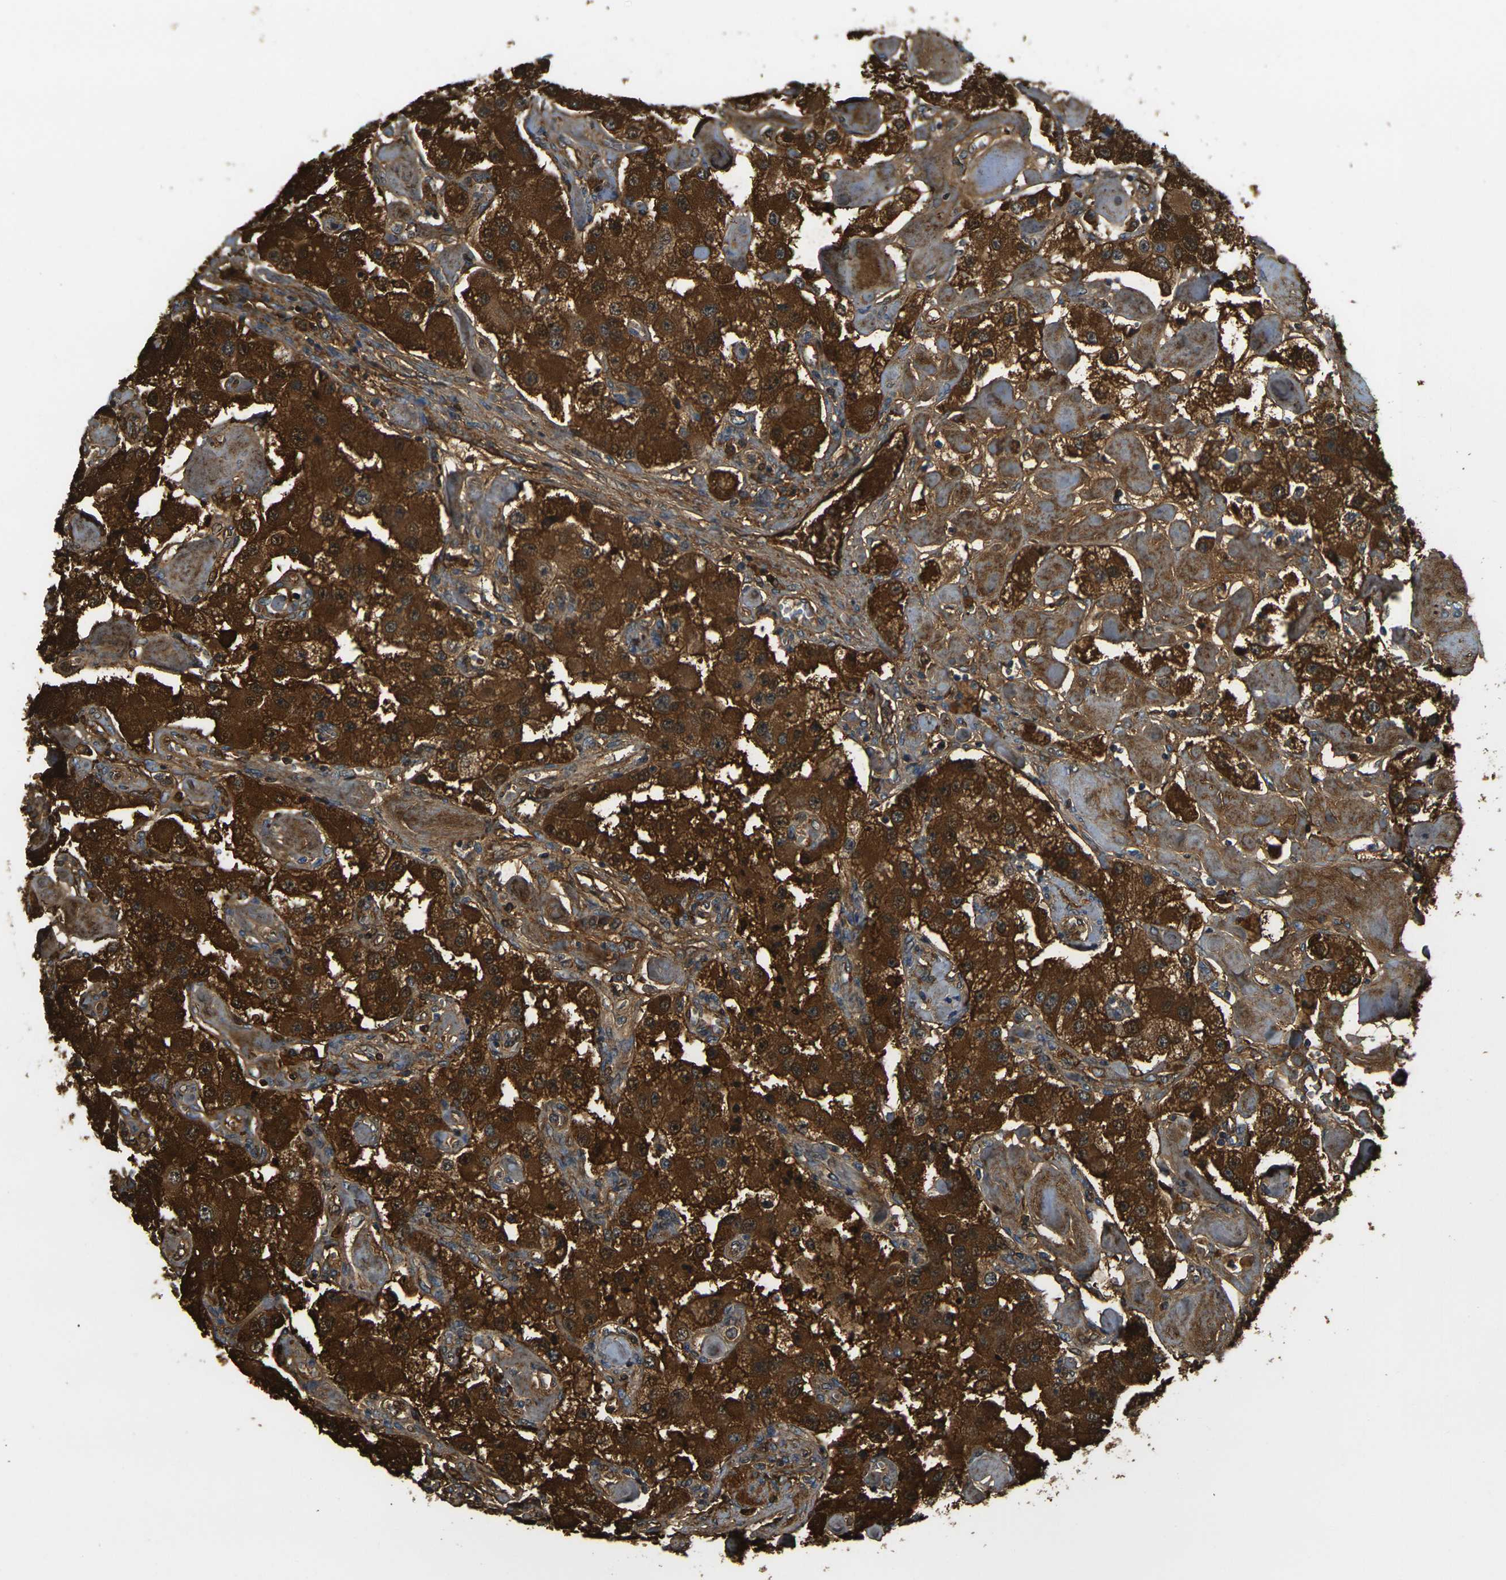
{"staining": {"intensity": "strong", "quantity": ">75%", "location": "cytoplasmic/membranous"}, "tissue": "carcinoid", "cell_type": "Tumor cells", "image_type": "cancer", "snomed": [{"axis": "morphology", "description": "Carcinoid, malignant, NOS"}, {"axis": "topography", "description": "Pancreas"}], "caption": "Malignant carcinoid stained for a protein displays strong cytoplasmic/membranous positivity in tumor cells. The protein is shown in brown color, while the nuclei are stained blue.", "gene": "PLCD1", "patient": {"sex": "male", "age": 41}}